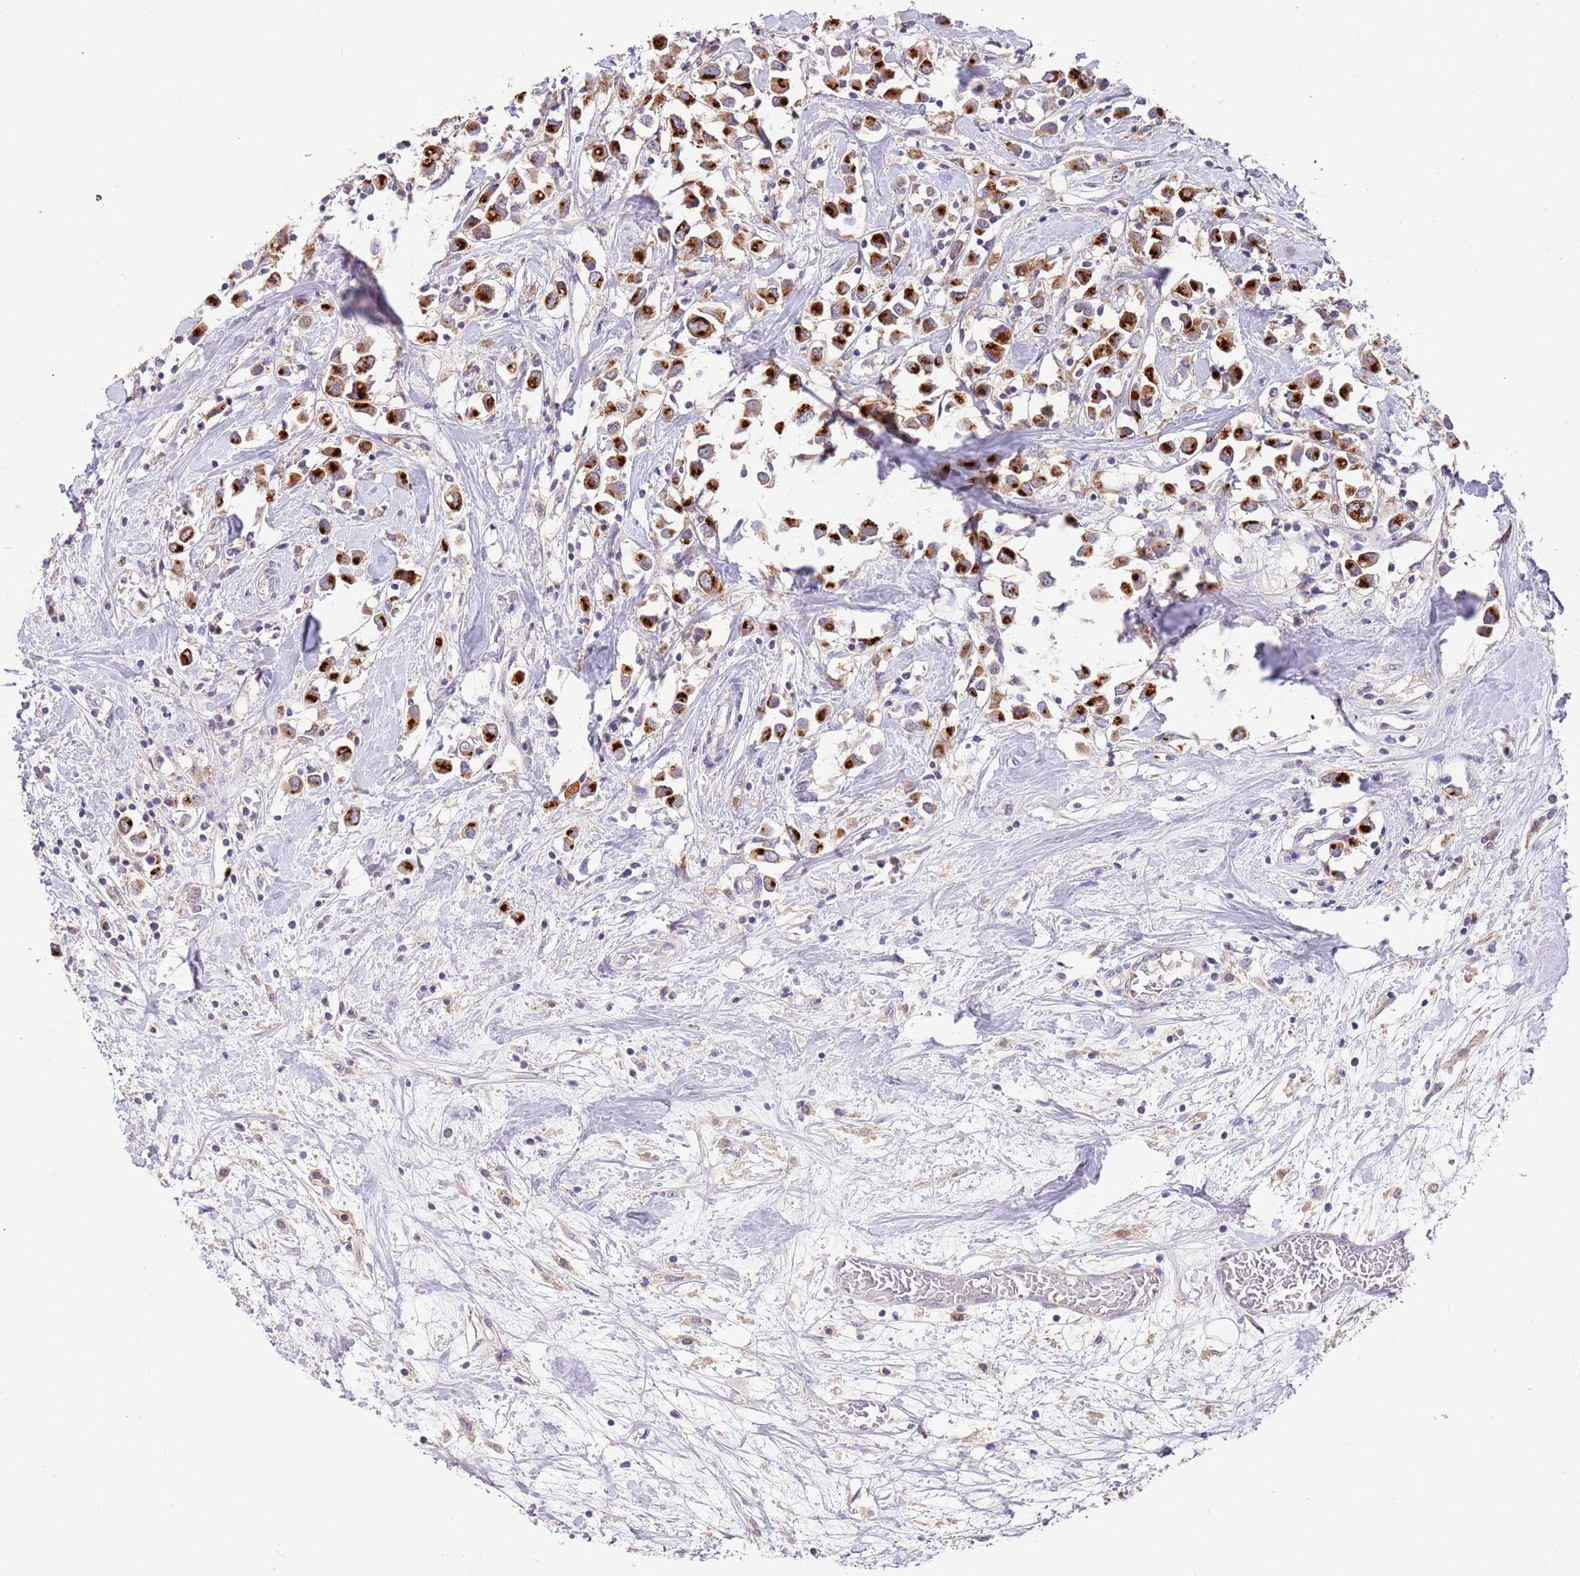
{"staining": {"intensity": "strong", "quantity": ">75%", "location": "cytoplasmic/membranous"}, "tissue": "breast cancer", "cell_type": "Tumor cells", "image_type": "cancer", "snomed": [{"axis": "morphology", "description": "Duct carcinoma"}, {"axis": "topography", "description": "Breast"}], "caption": "Immunohistochemistry (IHC) (DAB (3,3'-diaminobenzidine)) staining of breast invasive ductal carcinoma exhibits strong cytoplasmic/membranous protein positivity in about >75% of tumor cells. The protein is stained brown, and the nuclei are stained in blue (DAB IHC with brightfield microscopy, high magnification).", "gene": "BORCS5", "patient": {"sex": "female", "age": 61}}